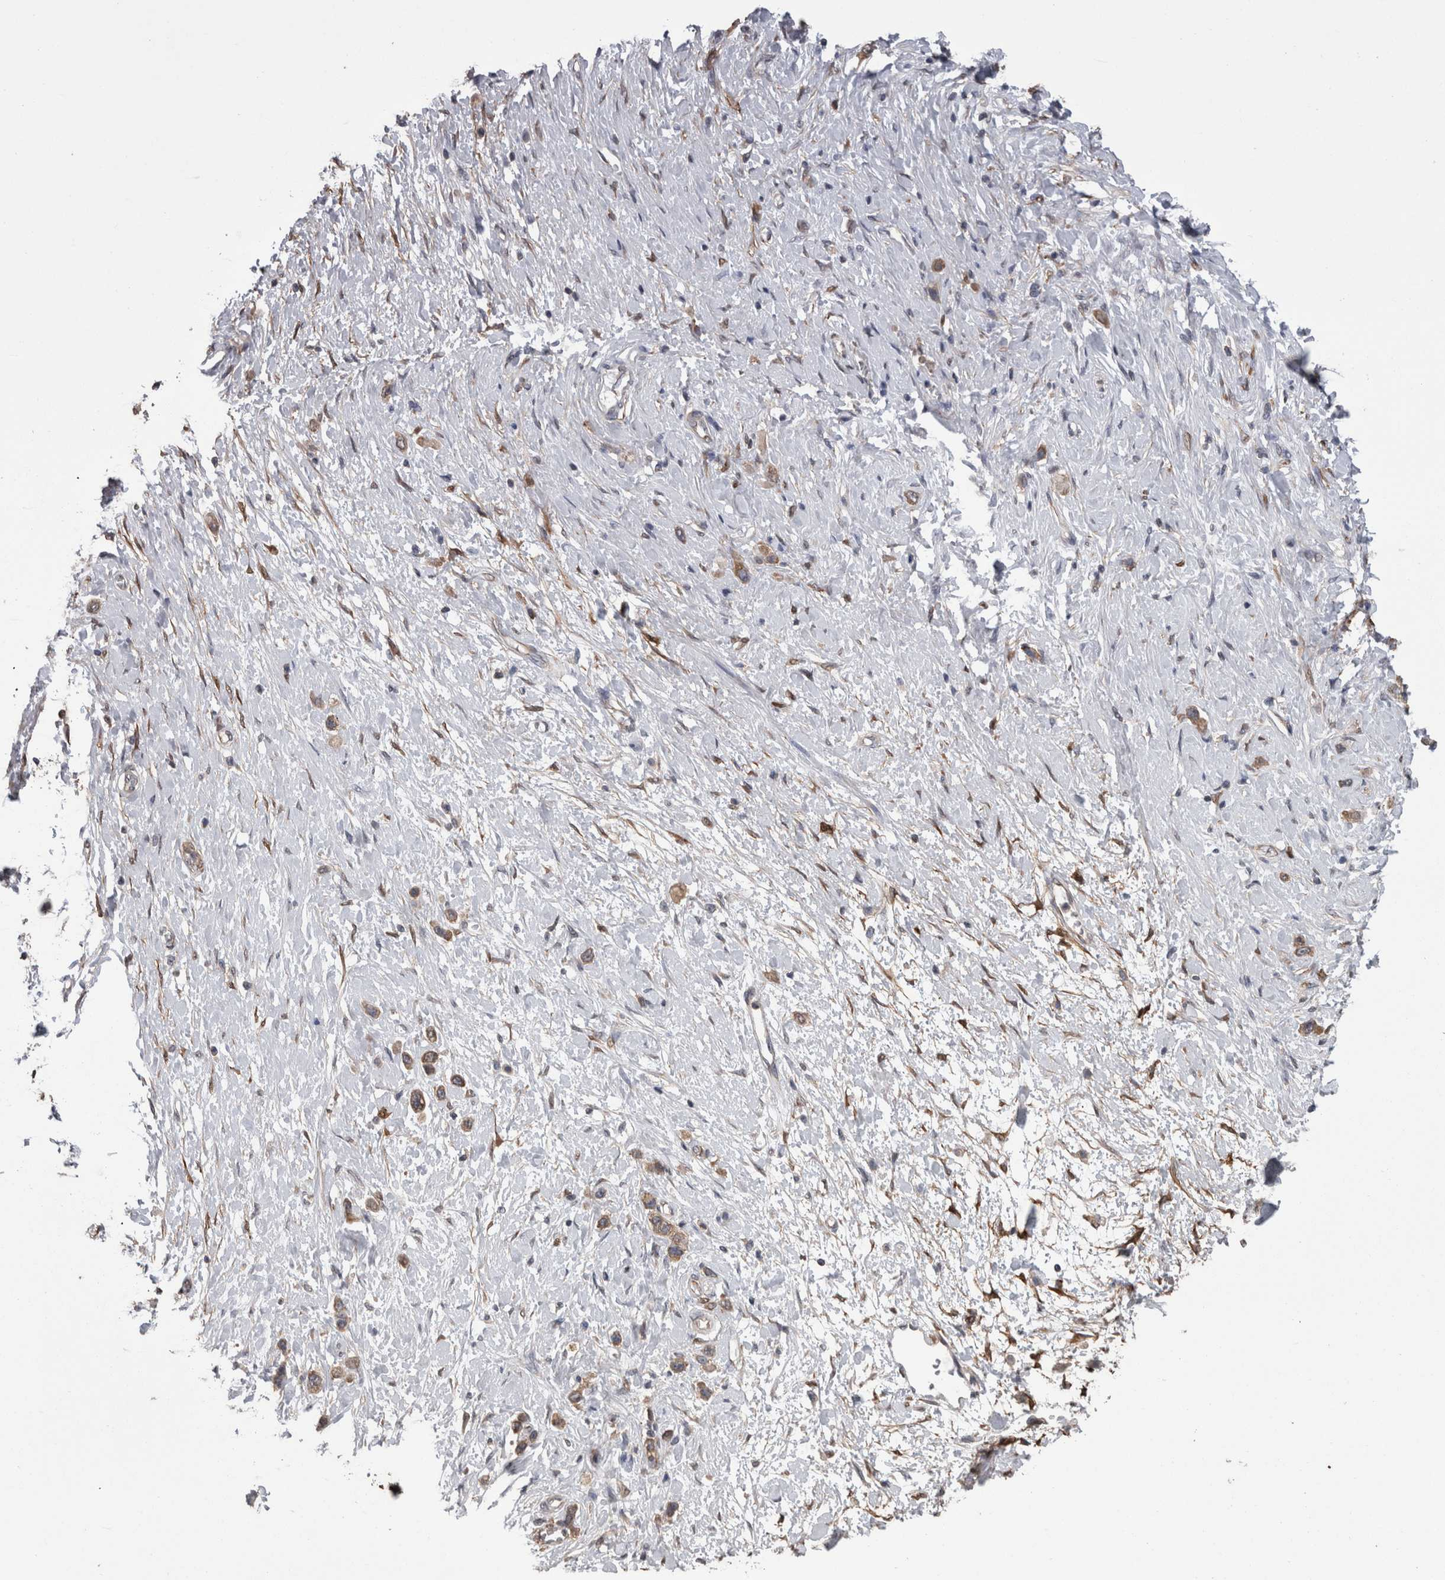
{"staining": {"intensity": "moderate", "quantity": ">75%", "location": "cytoplasmic/membranous"}, "tissue": "stomach cancer", "cell_type": "Tumor cells", "image_type": "cancer", "snomed": [{"axis": "morphology", "description": "Adenocarcinoma, NOS"}, {"axis": "topography", "description": "Stomach"}], "caption": "Adenocarcinoma (stomach) stained for a protein reveals moderate cytoplasmic/membranous positivity in tumor cells.", "gene": "DDX6", "patient": {"sex": "female", "age": 65}}